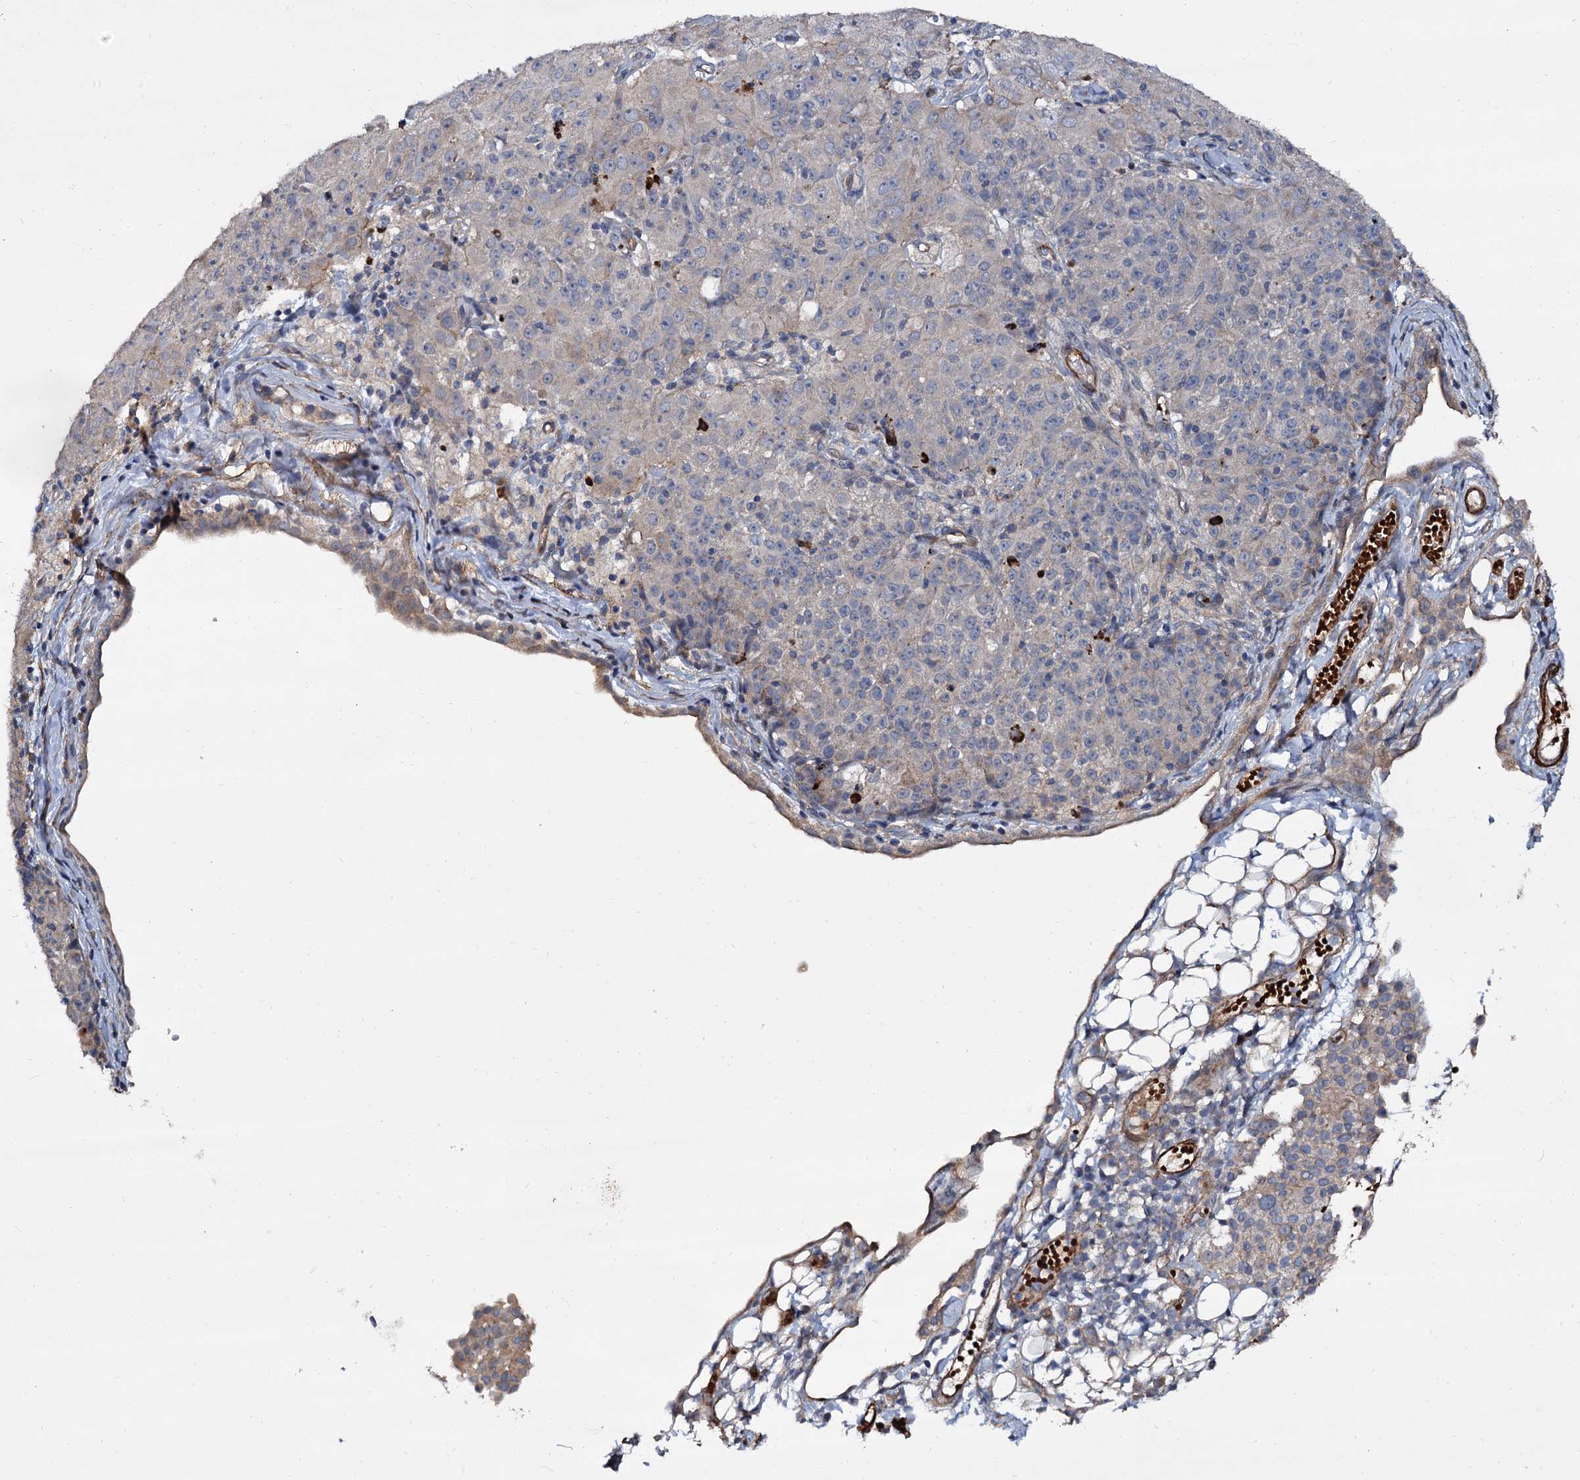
{"staining": {"intensity": "negative", "quantity": "none", "location": "none"}, "tissue": "ovarian cancer", "cell_type": "Tumor cells", "image_type": "cancer", "snomed": [{"axis": "morphology", "description": "Carcinoma, endometroid"}, {"axis": "topography", "description": "Ovary"}], "caption": "High magnification brightfield microscopy of ovarian cancer stained with DAB (brown) and counterstained with hematoxylin (blue): tumor cells show no significant expression.", "gene": "ISM2", "patient": {"sex": "female", "age": 42}}